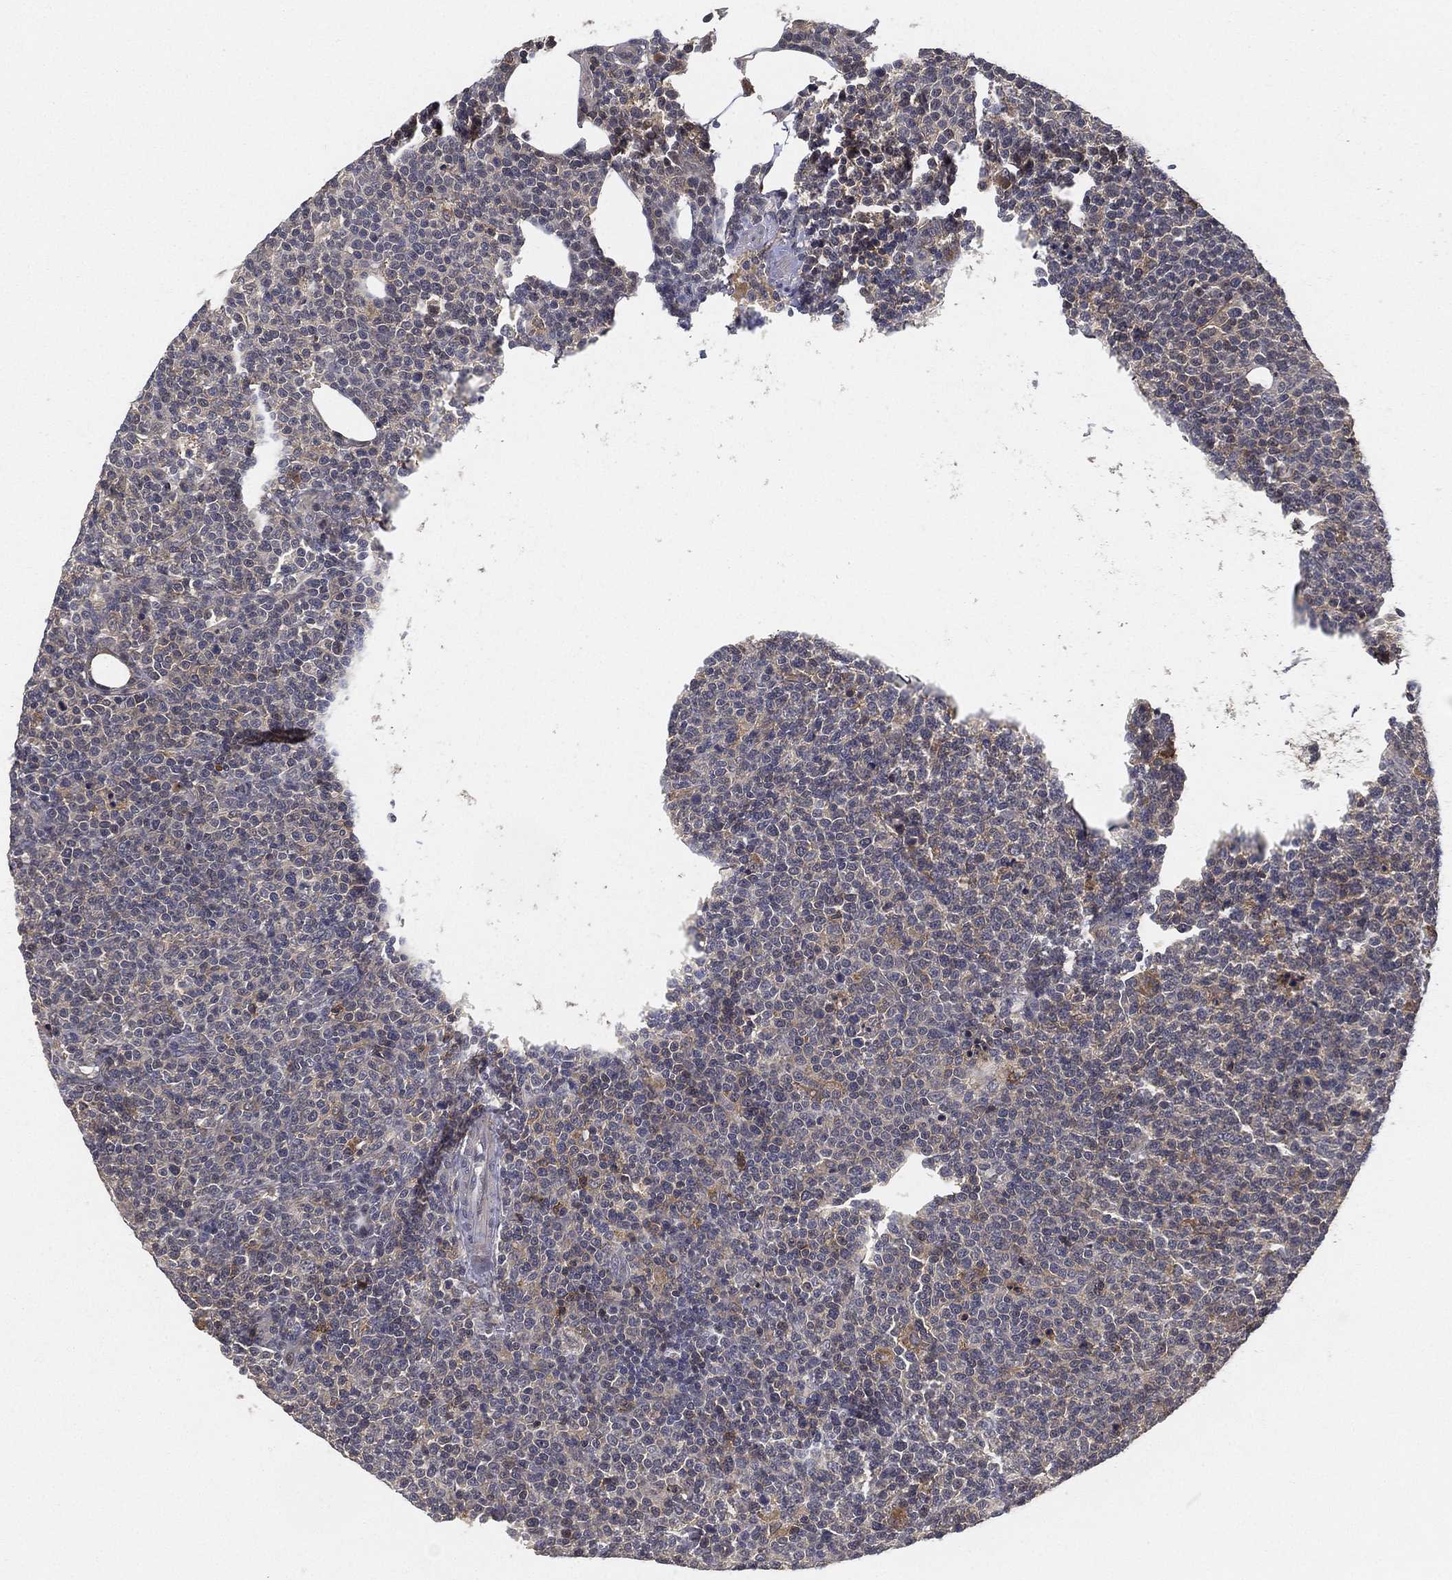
{"staining": {"intensity": "negative", "quantity": "none", "location": "none"}, "tissue": "lymphoma", "cell_type": "Tumor cells", "image_type": "cancer", "snomed": [{"axis": "morphology", "description": "Malignant lymphoma, non-Hodgkin's type, High grade"}, {"axis": "topography", "description": "Lymph node"}], "caption": "Human high-grade malignant lymphoma, non-Hodgkin's type stained for a protein using immunohistochemistry (IHC) displays no staining in tumor cells.", "gene": "CFAP251", "patient": {"sex": "male", "age": 61}}